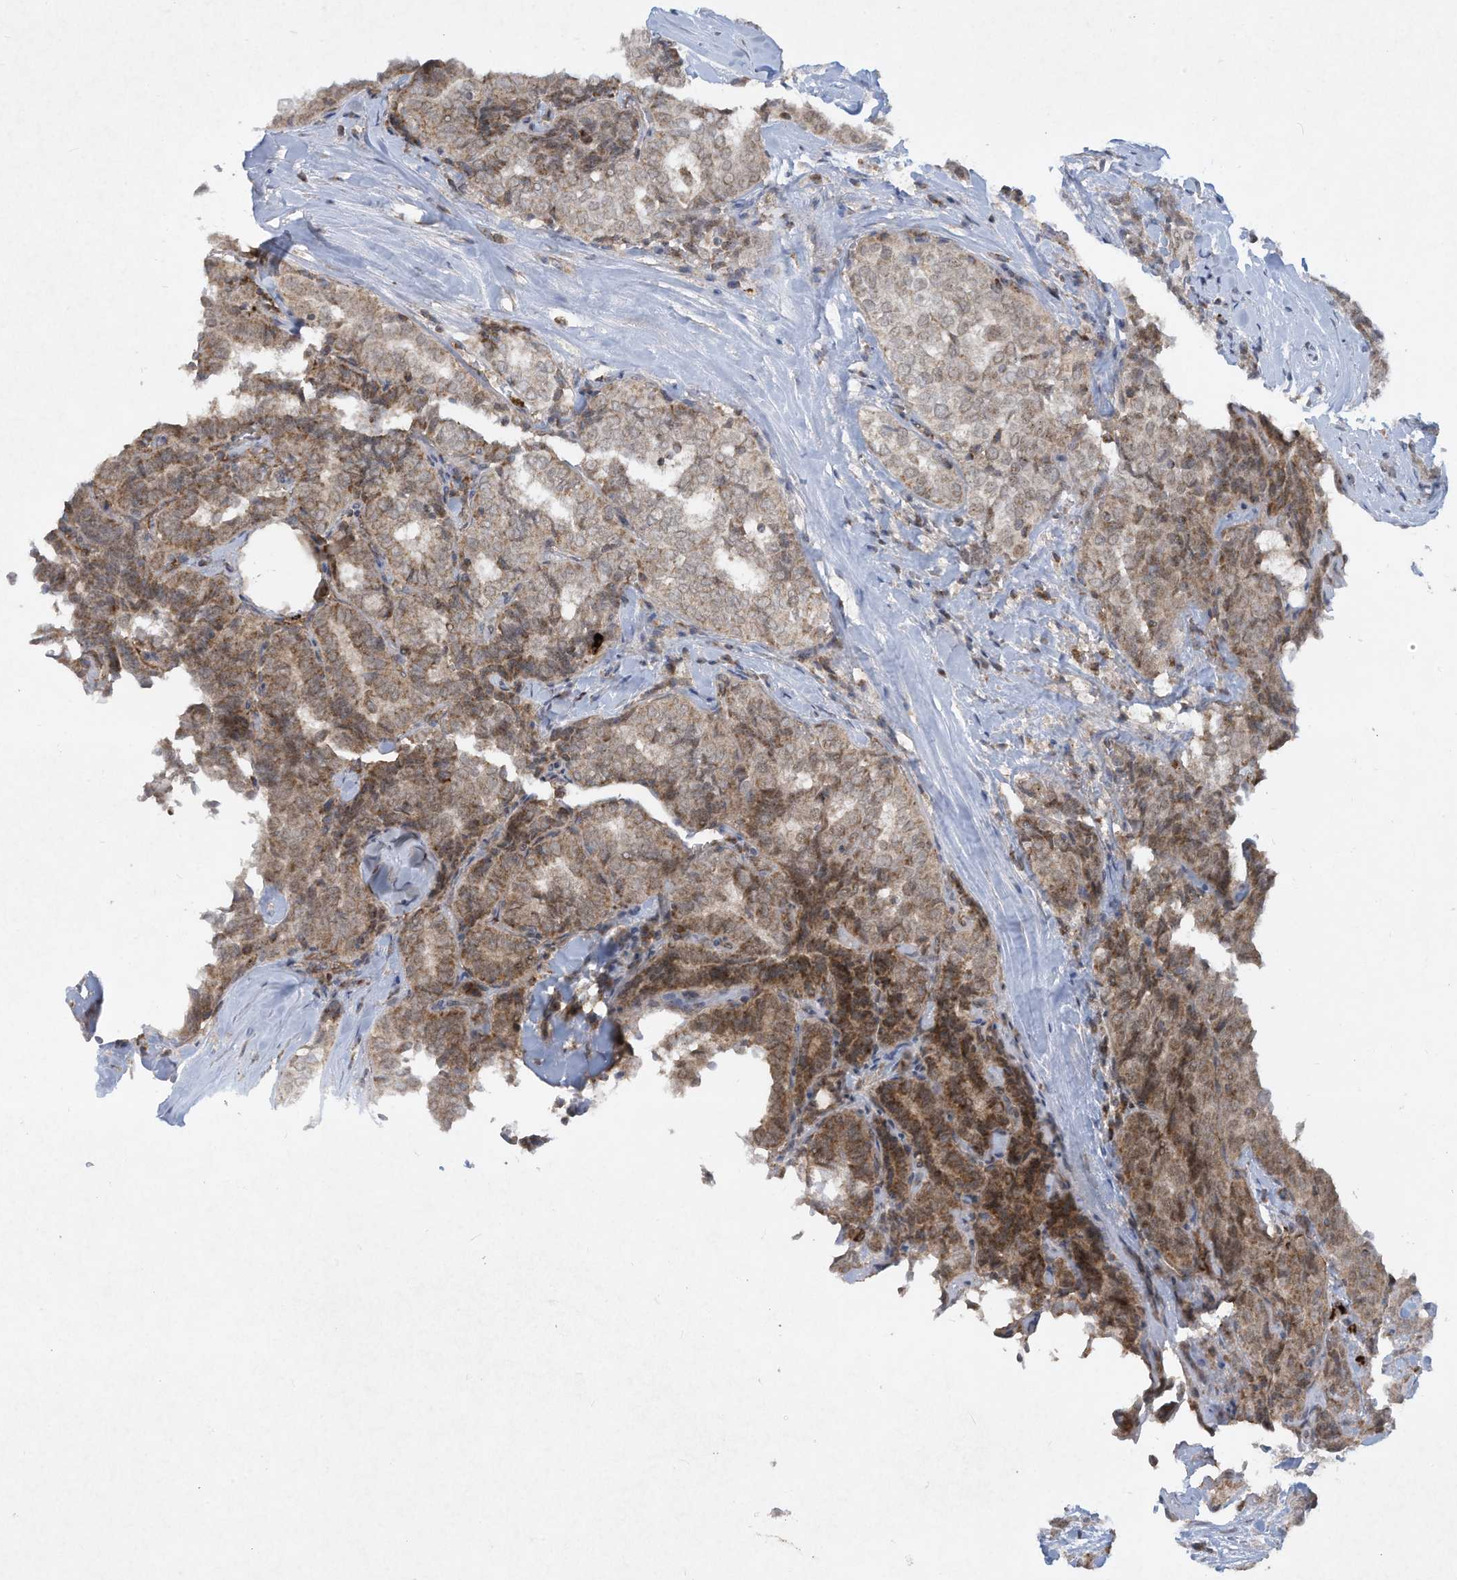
{"staining": {"intensity": "moderate", "quantity": ">75%", "location": "cytoplasmic/membranous"}, "tissue": "thyroid cancer", "cell_type": "Tumor cells", "image_type": "cancer", "snomed": [{"axis": "morphology", "description": "Normal tissue, NOS"}, {"axis": "morphology", "description": "Papillary adenocarcinoma, NOS"}, {"axis": "topography", "description": "Thyroid gland"}], "caption": "Protein analysis of thyroid cancer (papillary adenocarcinoma) tissue displays moderate cytoplasmic/membranous expression in about >75% of tumor cells. (IHC, brightfield microscopy, high magnification).", "gene": "CHRNA4", "patient": {"sex": "female", "age": 30}}